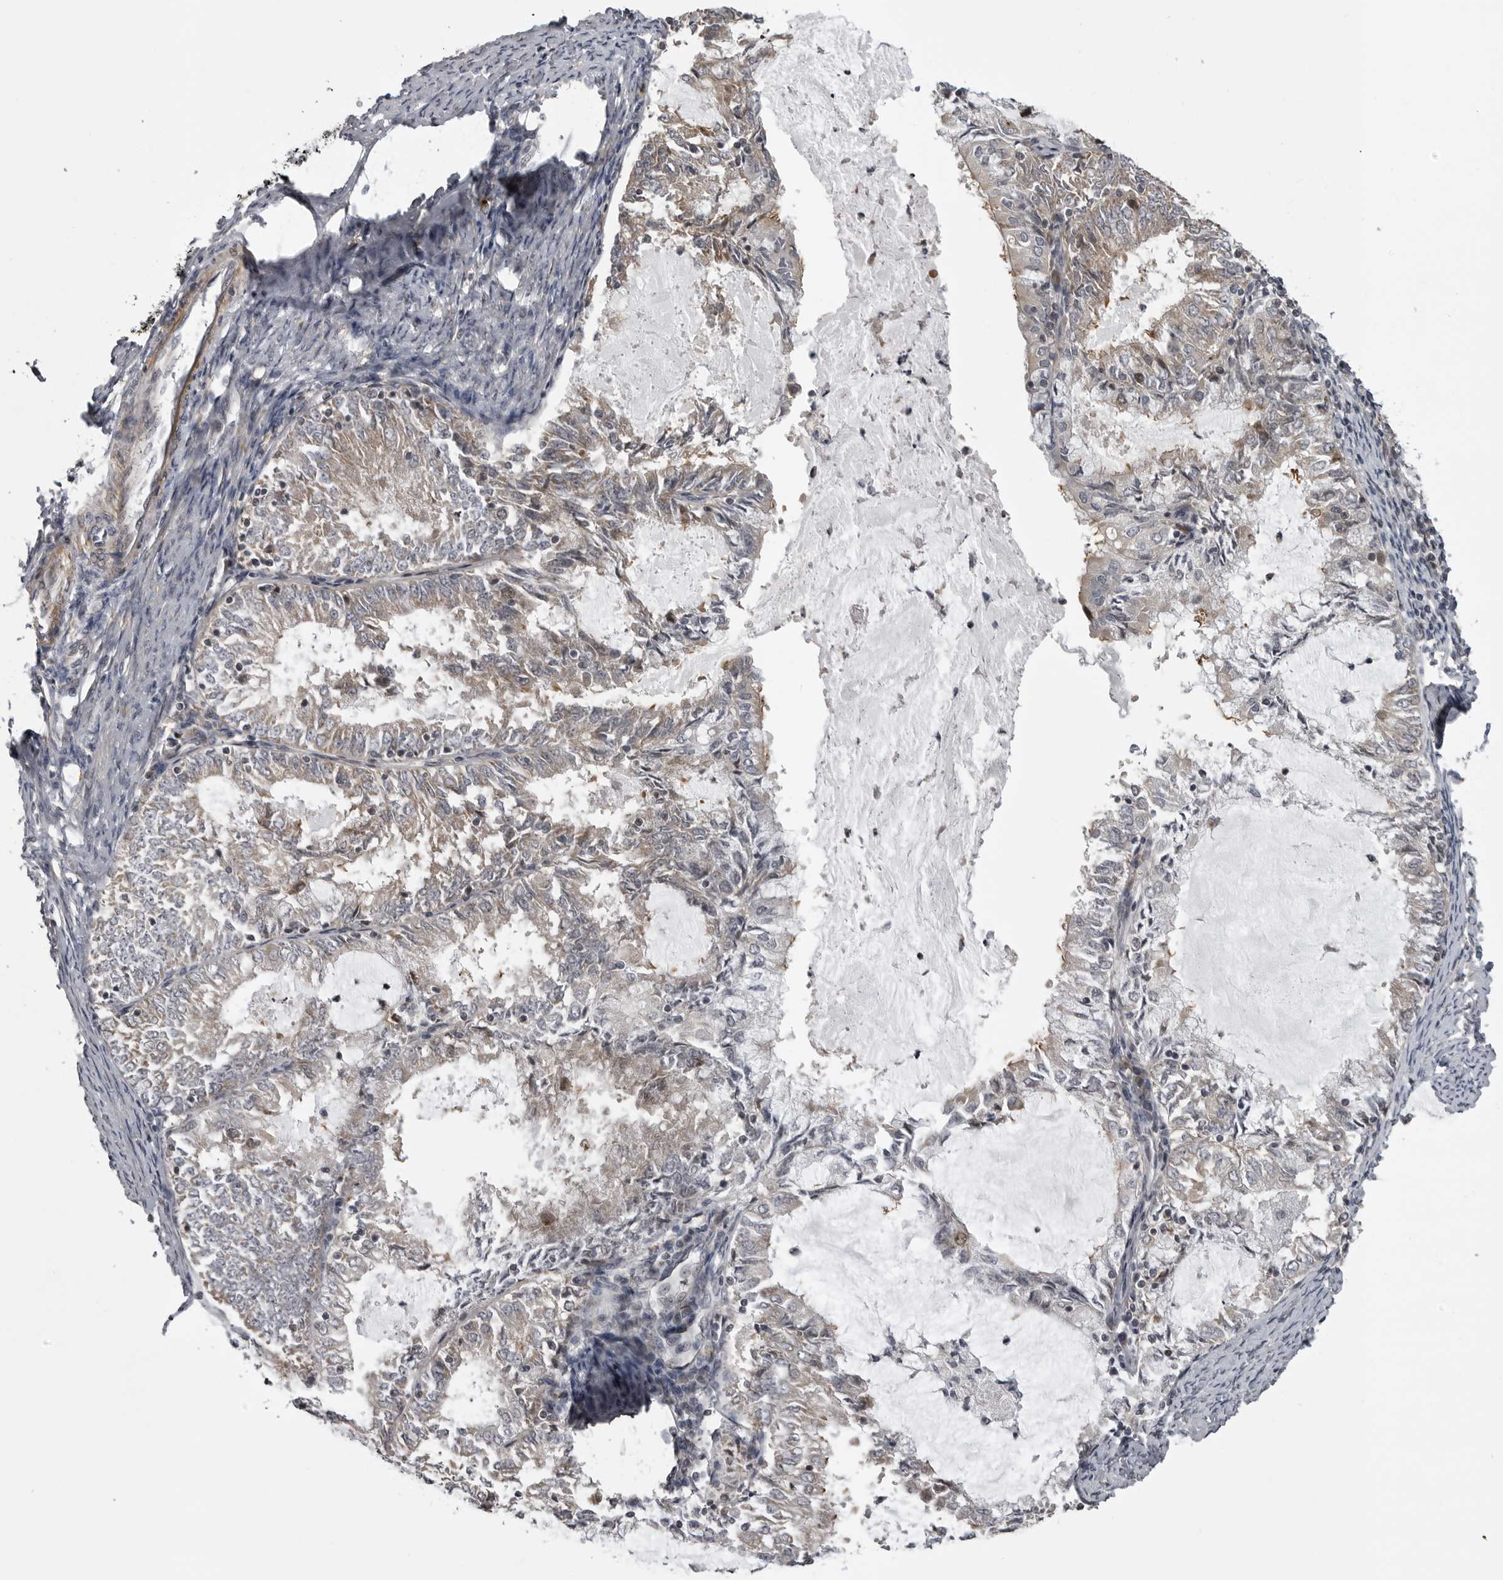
{"staining": {"intensity": "weak", "quantity": "<25%", "location": "cytoplasmic/membranous"}, "tissue": "endometrial cancer", "cell_type": "Tumor cells", "image_type": "cancer", "snomed": [{"axis": "morphology", "description": "Adenocarcinoma, NOS"}, {"axis": "topography", "description": "Endometrium"}], "caption": "Immunohistochemistry (IHC) histopathology image of human endometrial cancer (adenocarcinoma) stained for a protein (brown), which reveals no staining in tumor cells.", "gene": "ZNRF1", "patient": {"sex": "female", "age": 57}}